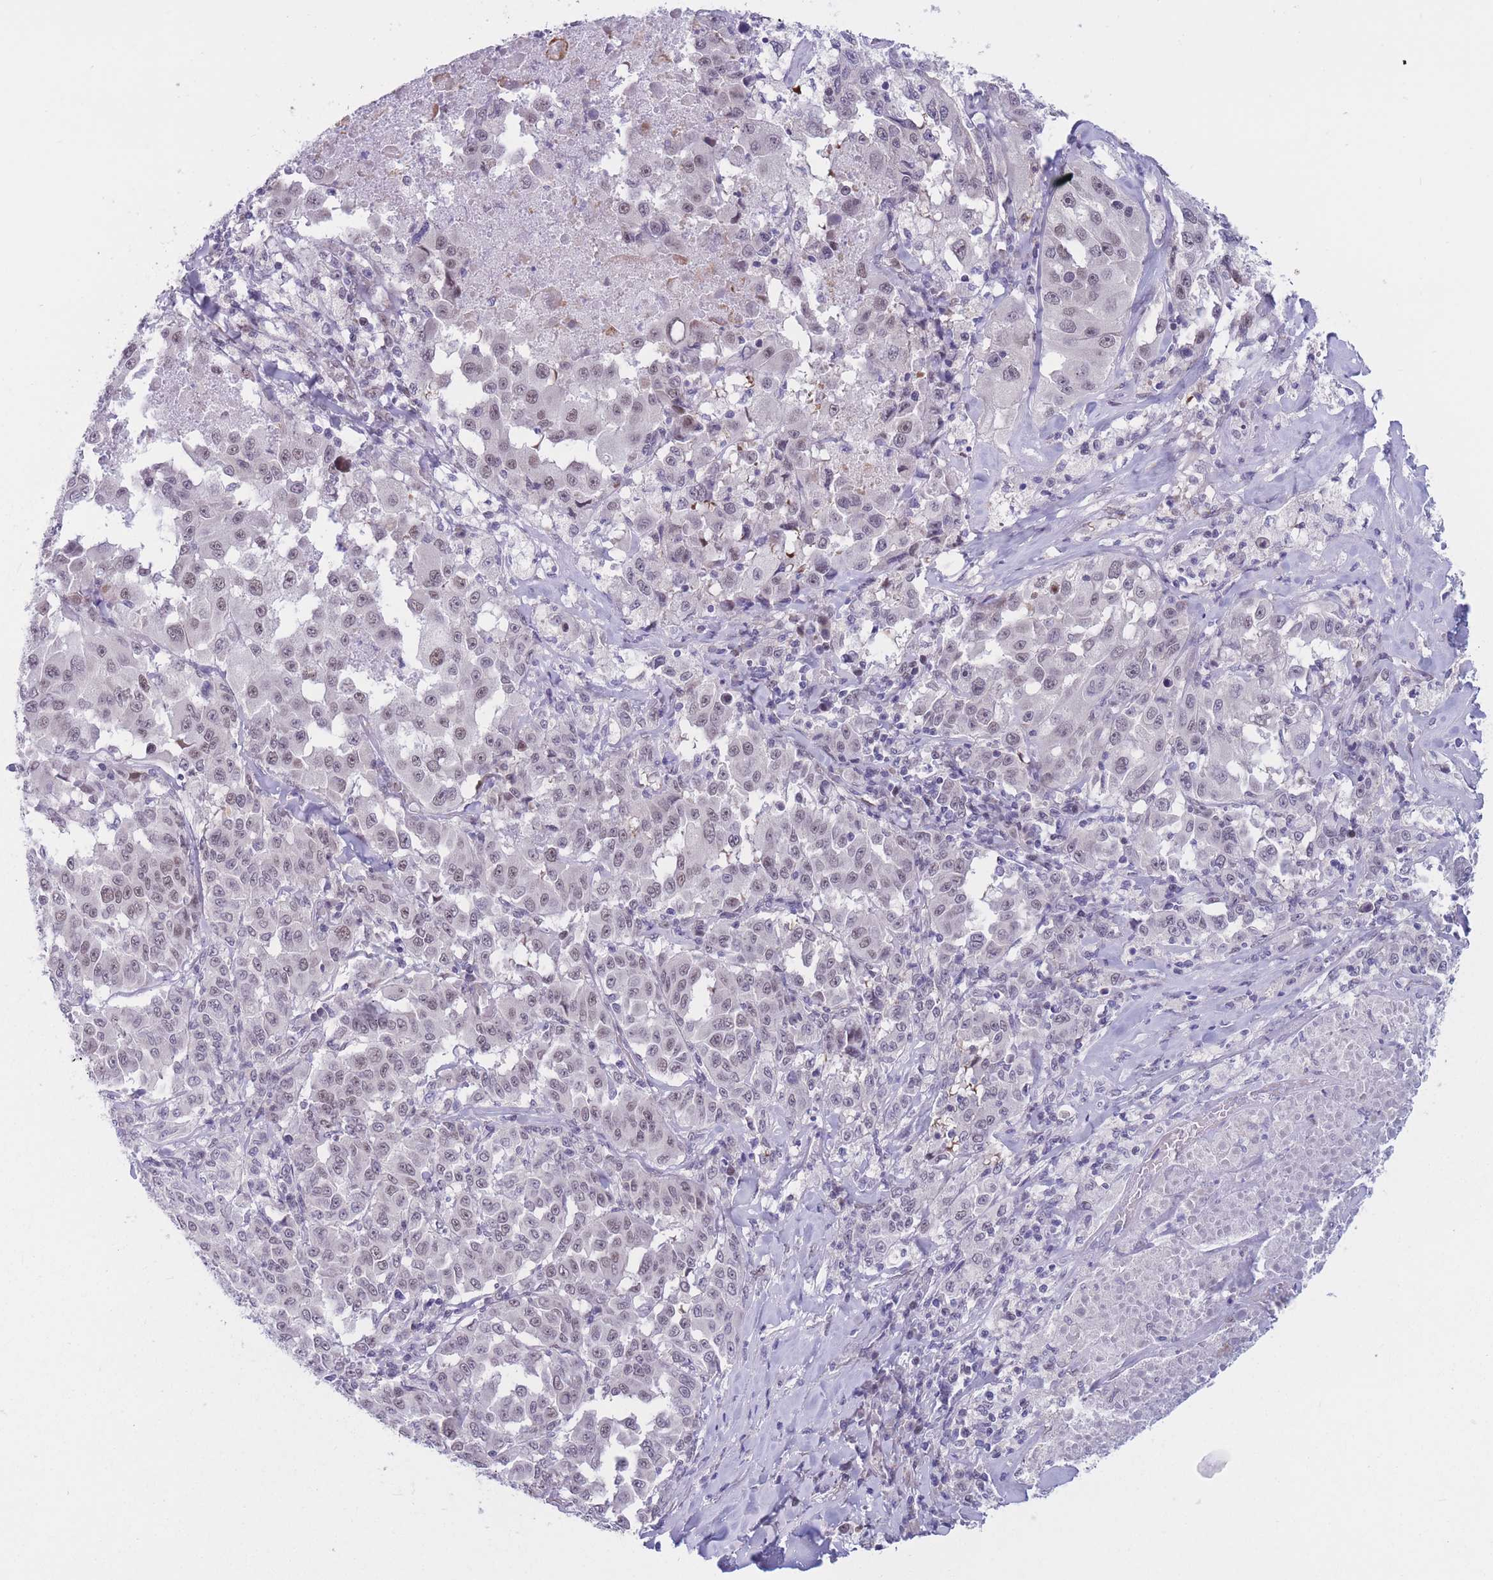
{"staining": {"intensity": "negative", "quantity": "none", "location": "none"}, "tissue": "melanoma", "cell_type": "Tumor cells", "image_type": "cancer", "snomed": [{"axis": "morphology", "description": "Malignant melanoma, Metastatic site"}, {"axis": "topography", "description": "Lymph node"}], "caption": "This is an immunohistochemistry histopathology image of malignant melanoma (metastatic site). There is no positivity in tumor cells.", "gene": "BCL9L", "patient": {"sex": "male", "age": 62}}